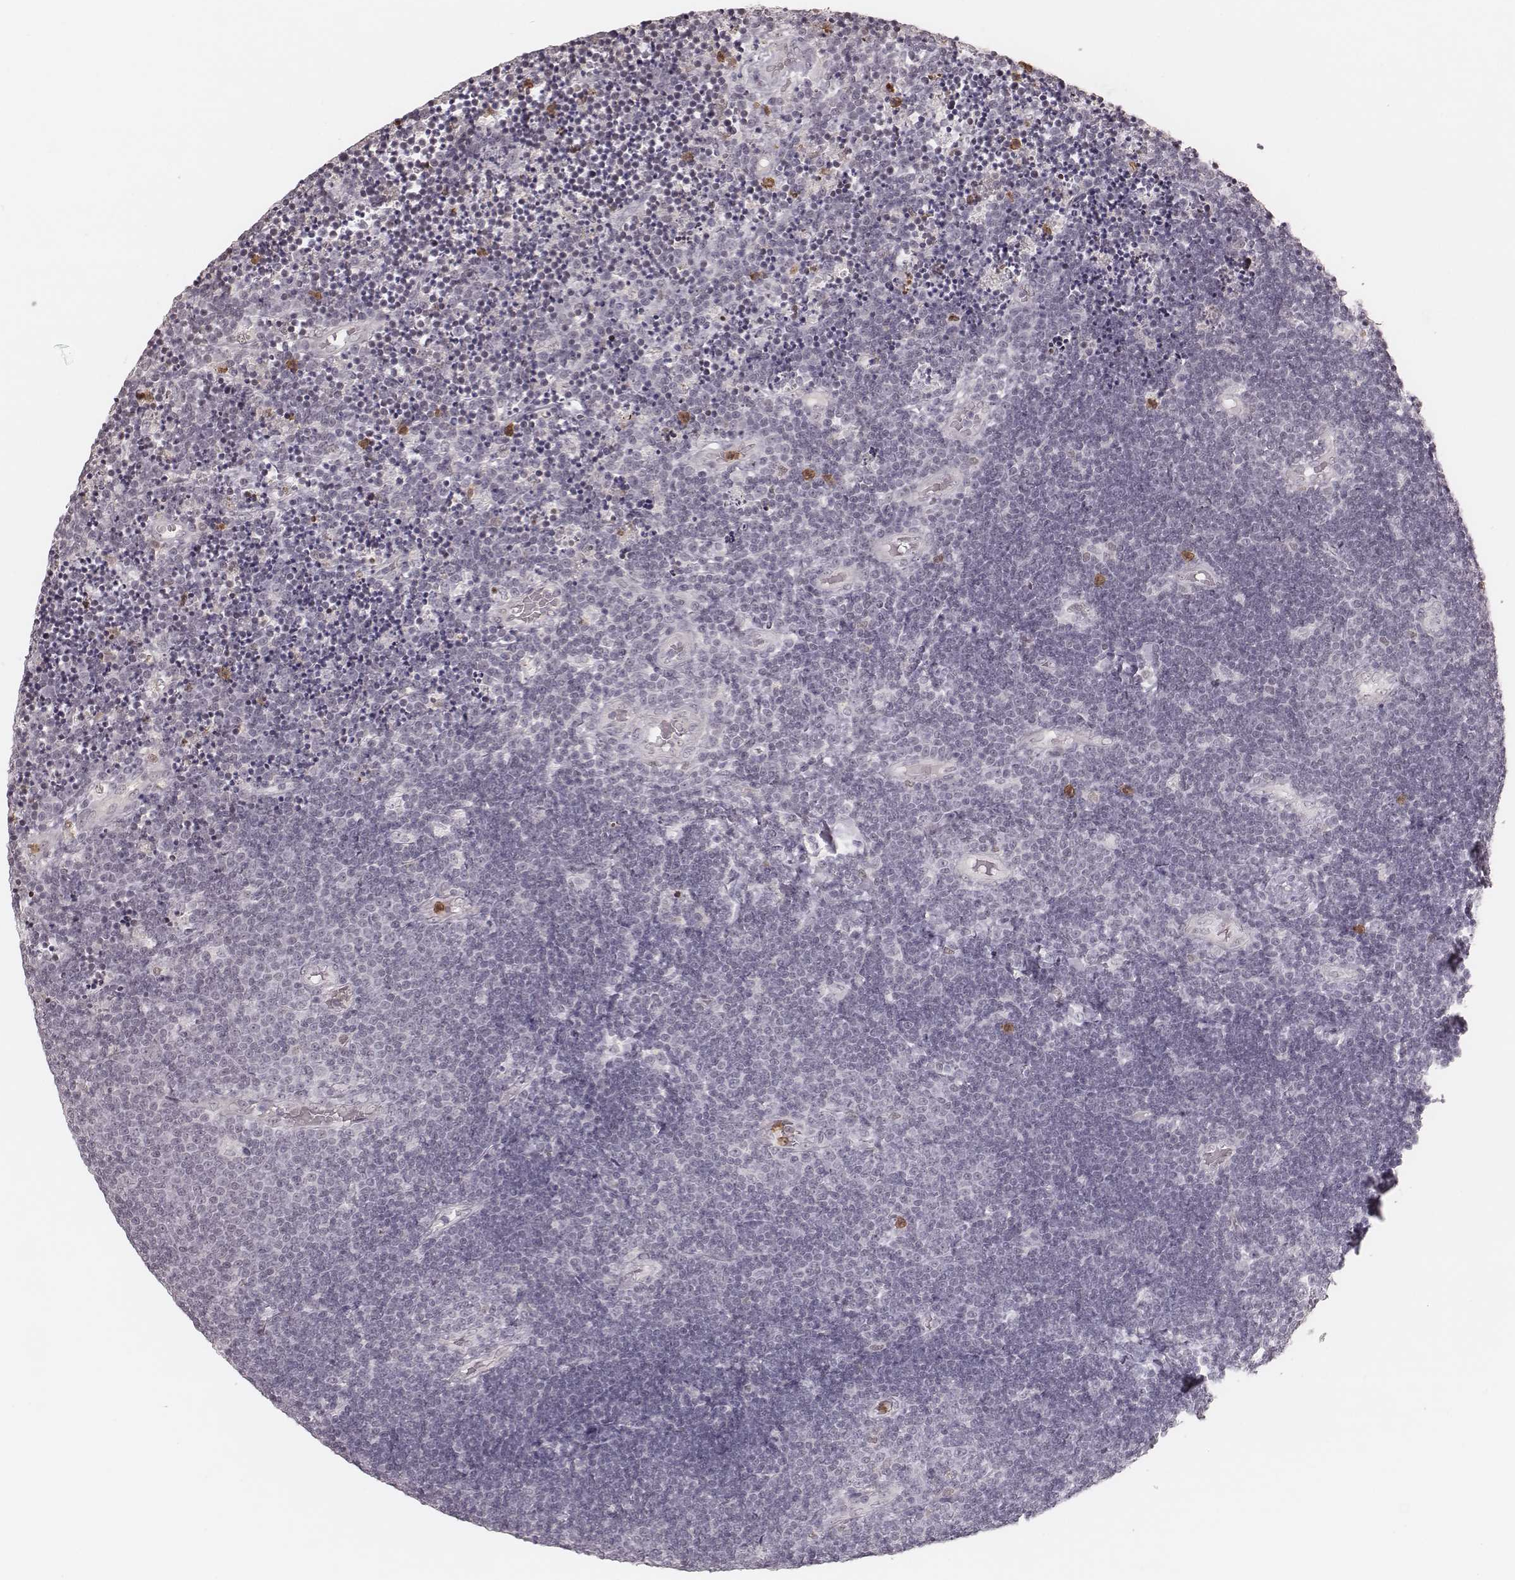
{"staining": {"intensity": "negative", "quantity": "none", "location": "none"}, "tissue": "lymphoma", "cell_type": "Tumor cells", "image_type": "cancer", "snomed": [{"axis": "morphology", "description": "Malignant lymphoma, non-Hodgkin's type, Low grade"}, {"axis": "topography", "description": "Brain"}], "caption": "This histopathology image is of lymphoma stained with immunohistochemistry (IHC) to label a protein in brown with the nuclei are counter-stained blue. There is no expression in tumor cells. (Stains: DAB (3,3'-diaminobenzidine) immunohistochemistry (IHC) with hematoxylin counter stain, Microscopy: brightfield microscopy at high magnification).", "gene": "KITLG", "patient": {"sex": "female", "age": 66}}